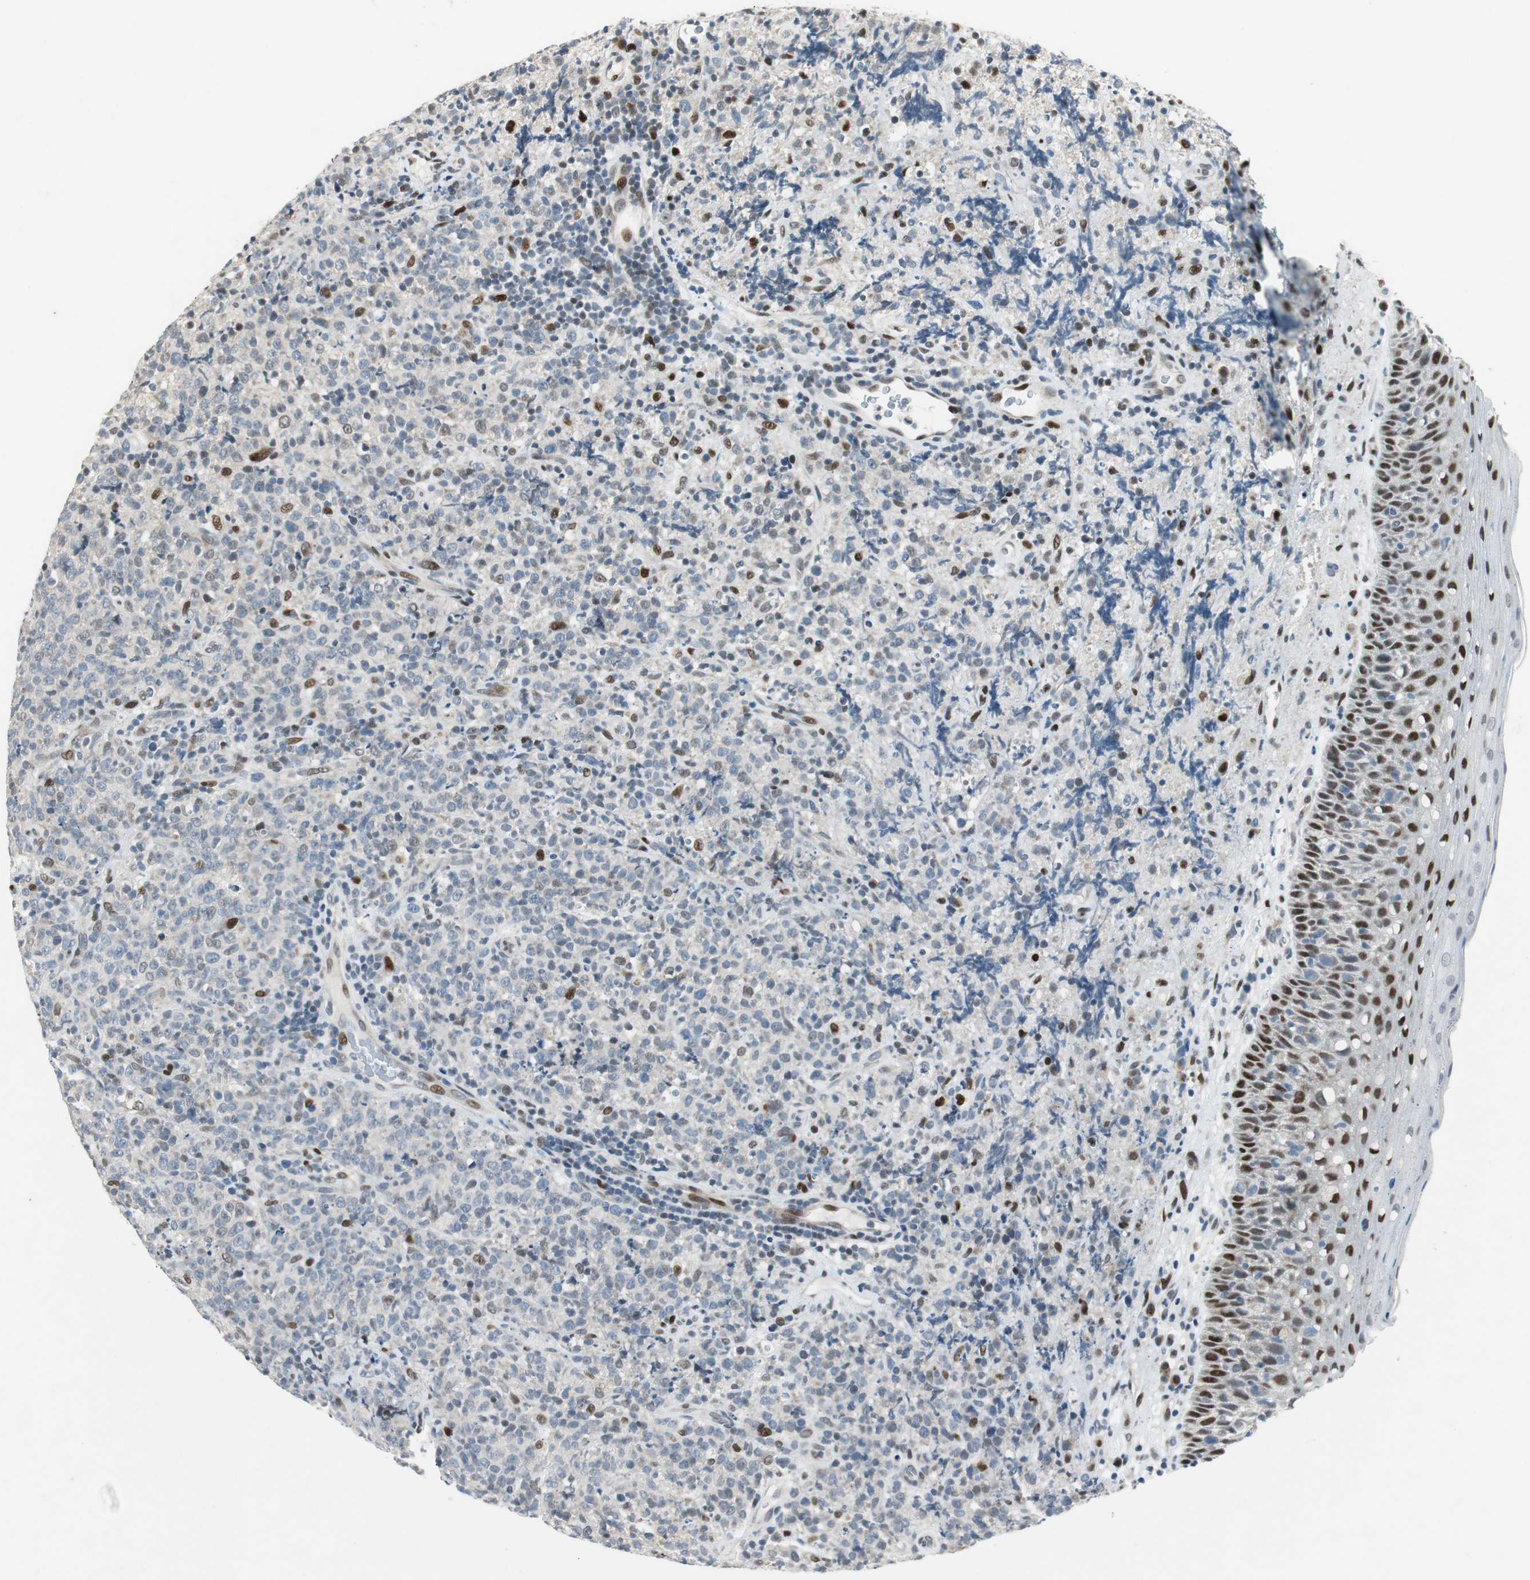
{"staining": {"intensity": "strong", "quantity": "<25%", "location": "nuclear"}, "tissue": "lymphoma", "cell_type": "Tumor cells", "image_type": "cancer", "snomed": [{"axis": "morphology", "description": "Malignant lymphoma, non-Hodgkin's type, High grade"}, {"axis": "topography", "description": "Tonsil"}], "caption": "This histopathology image exhibits malignant lymphoma, non-Hodgkin's type (high-grade) stained with immunohistochemistry to label a protein in brown. The nuclear of tumor cells show strong positivity for the protein. Nuclei are counter-stained blue.", "gene": "AJUBA", "patient": {"sex": "female", "age": 36}}